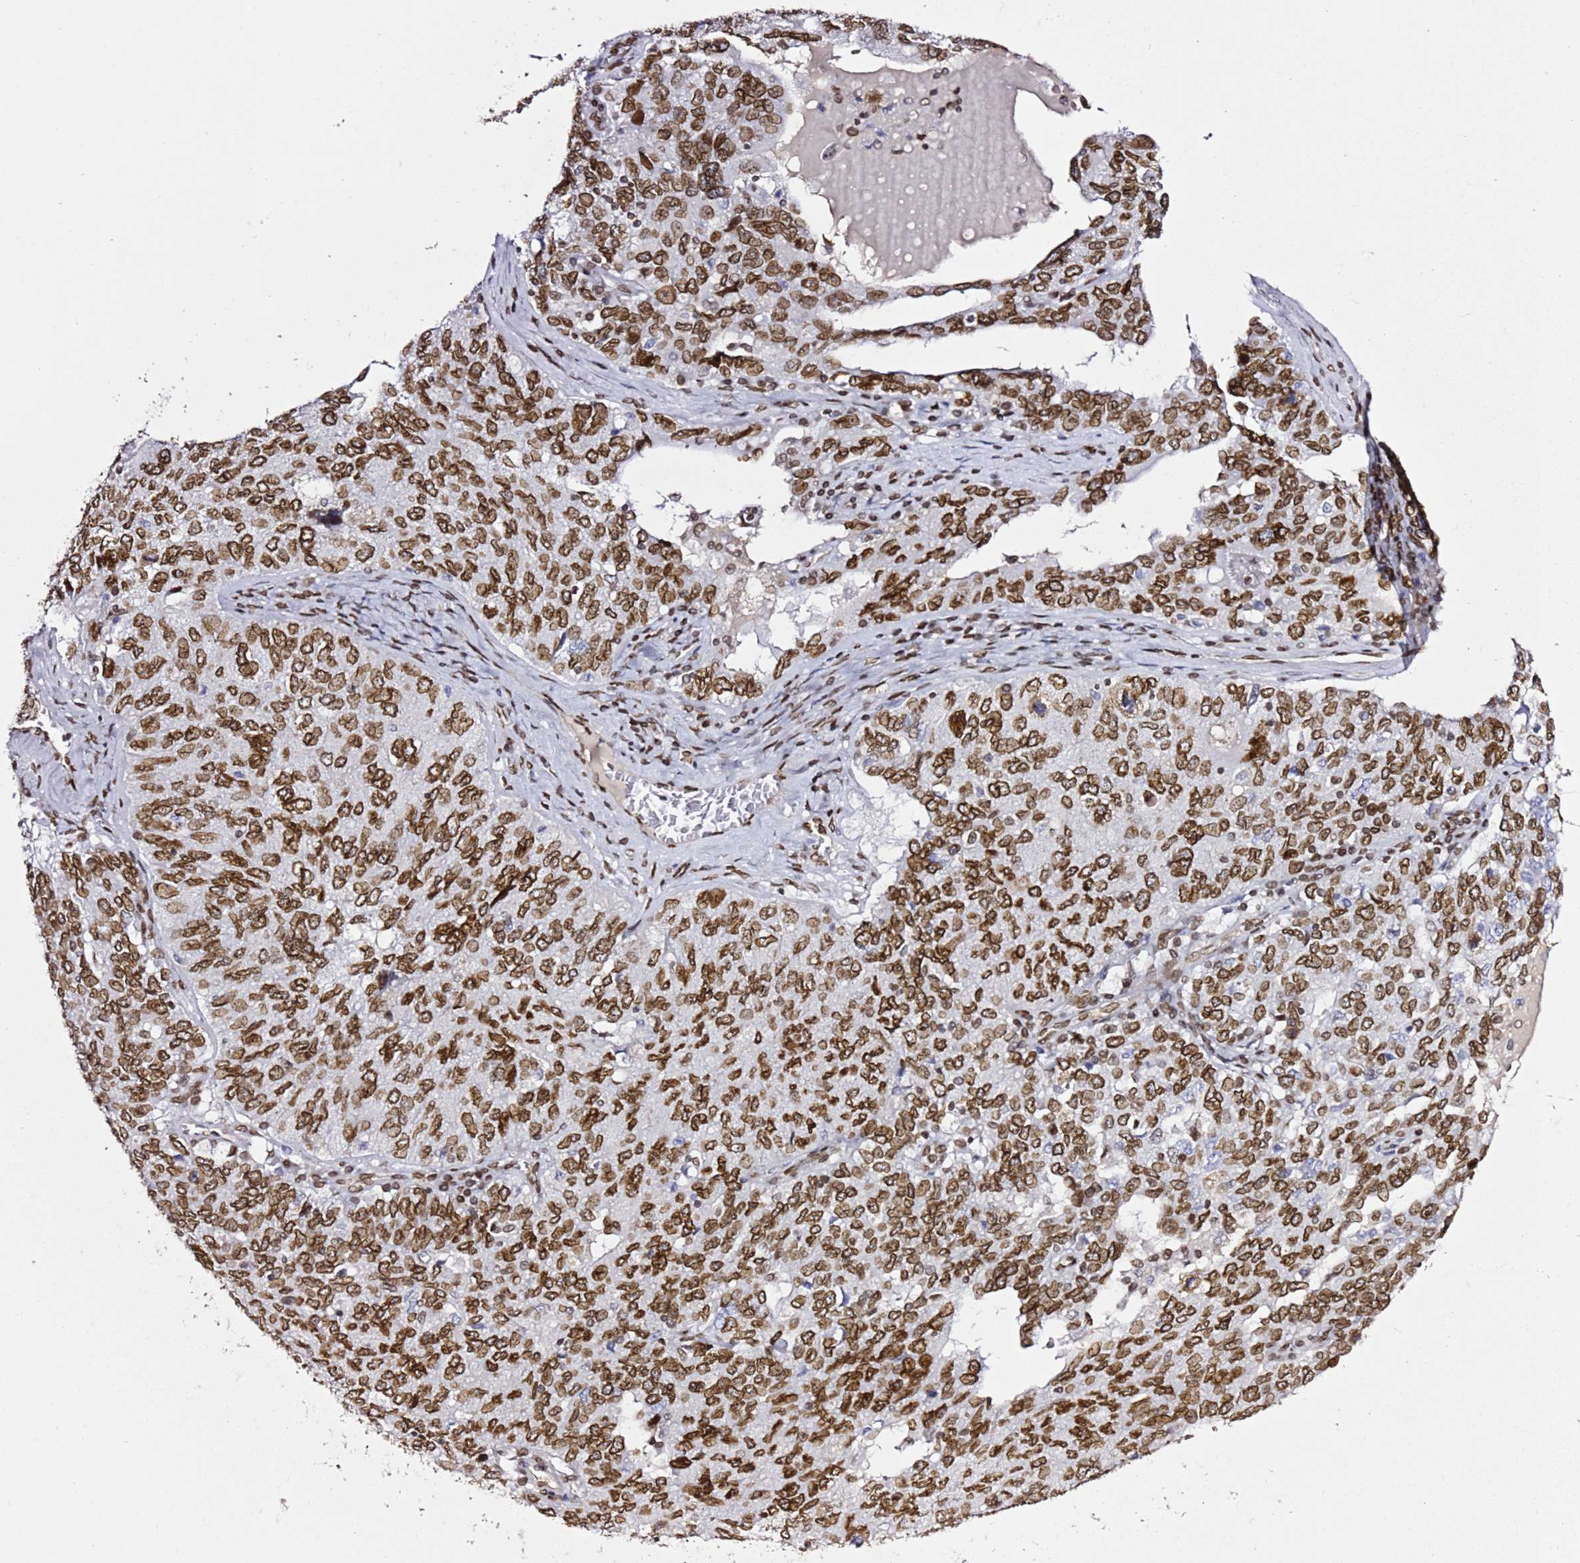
{"staining": {"intensity": "strong", "quantity": ">75%", "location": "cytoplasmic/membranous,nuclear"}, "tissue": "ovarian cancer", "cell_type": "Tumor cells", "image_type": "cancer", "snomed": [{"axis": "morphology", "description": "Carcinoma, endometroid"}, {"axis": "topography", "description": "Ovary"}], "caption": "The histopathology image displays immunohistochemical staining of ovarian endometroid carcinoma. There is strong cytoplasmic/membranous and nuclear expression is identified in about >75% of tumor cells. (Brightfield microscopy of DAB IHC at high magnification).", "gene": "POU6F1", "patient": {"sex": "female", "age": 62}}